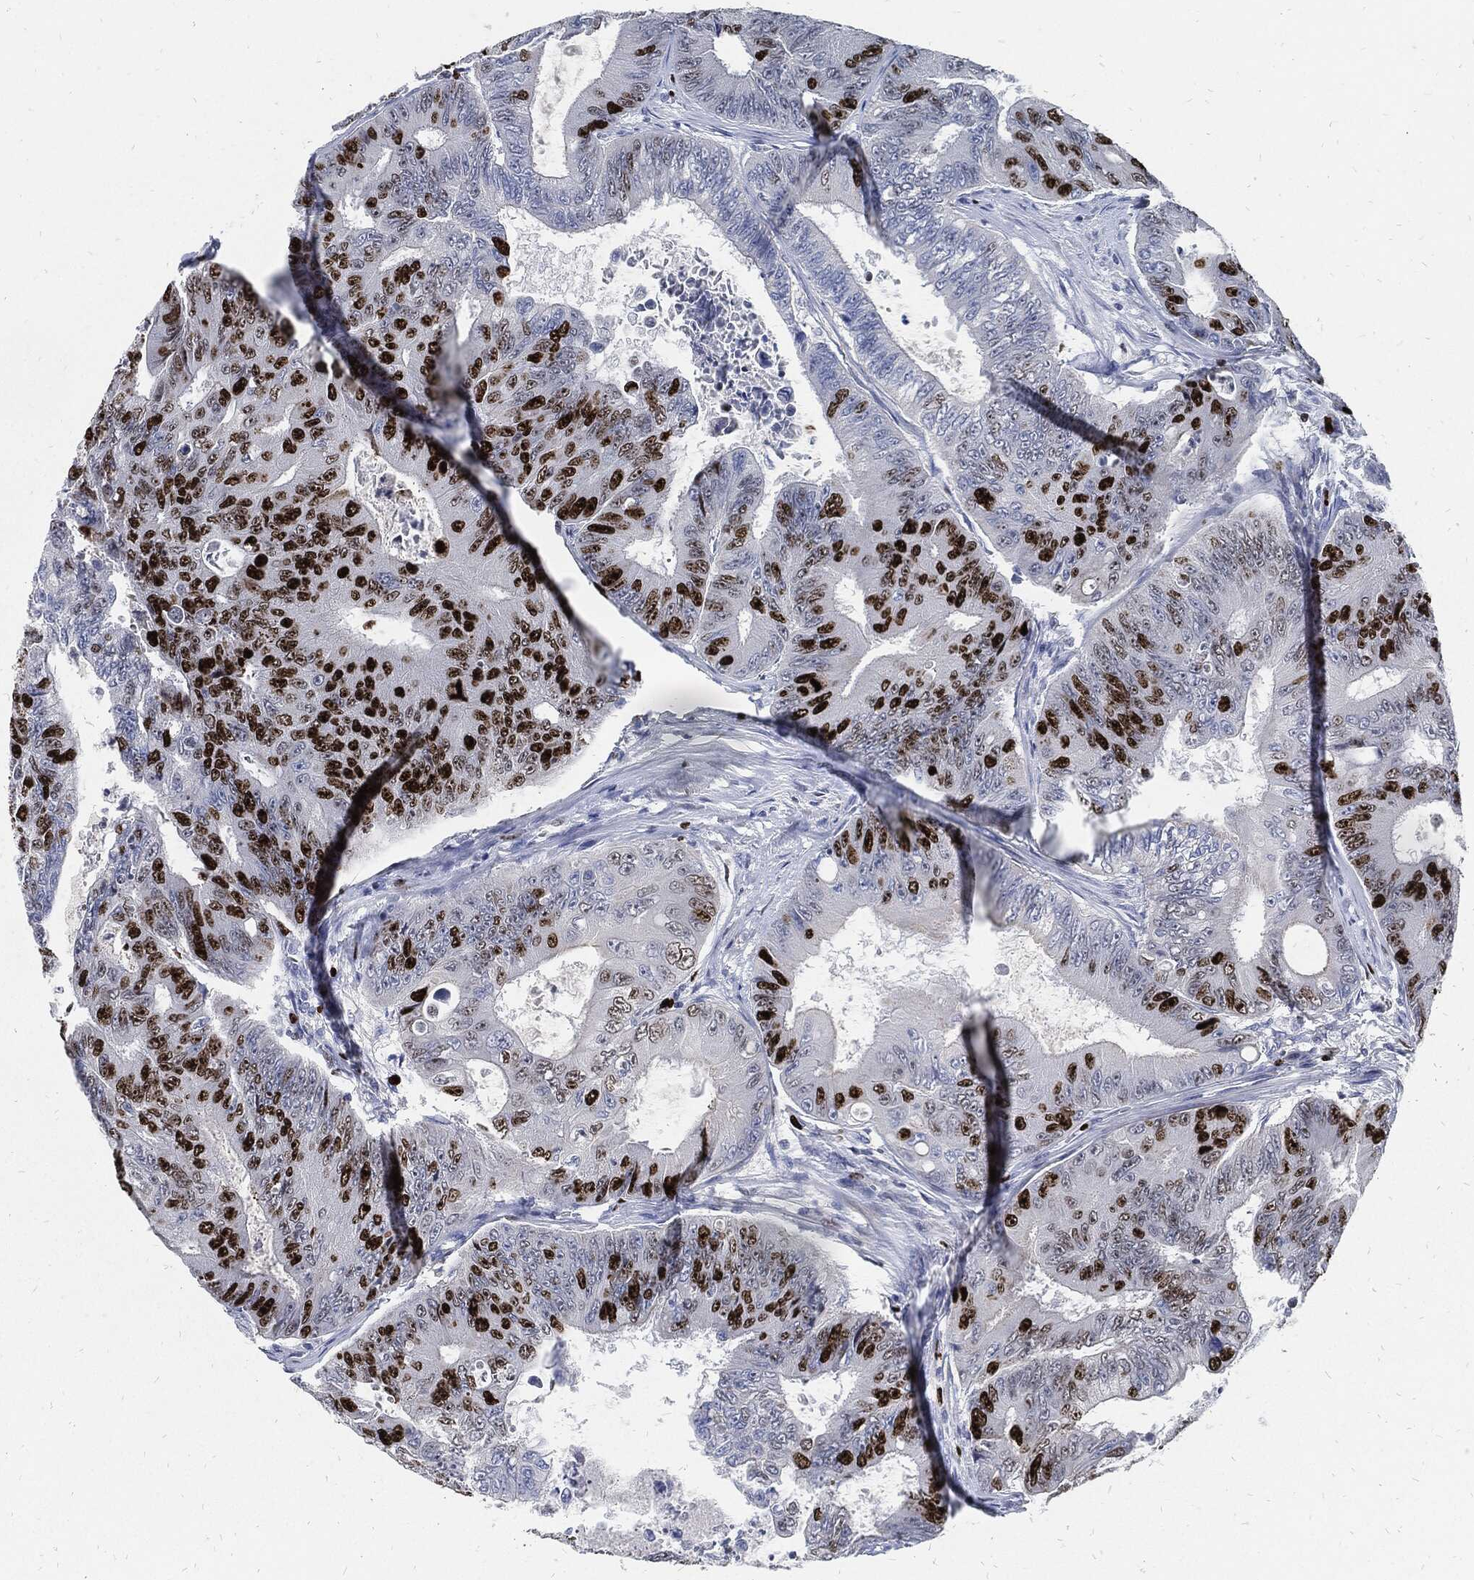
{"staining": {"intensity": "strong", "quantity": "25%-75%", "location": "nuclear"}, "tissue": "colorectal cancer", "cell_type": "Tumor cells", "image_type": "cancer", "snomed": [{"axis": "morphology", "description": "Adenocarcinoma, NOS"}, {"axis": "topography", "description": "Colon"}], "caption": "A micrograph showing strong nuclear expression in approximately 25%-75% of tumor cells in colorectal cancer (adenocarcinoma), as visualized by brown immunohistochemical staining.", "gene": "MKI67", "patient": {"sex": "female", "age": 48}}